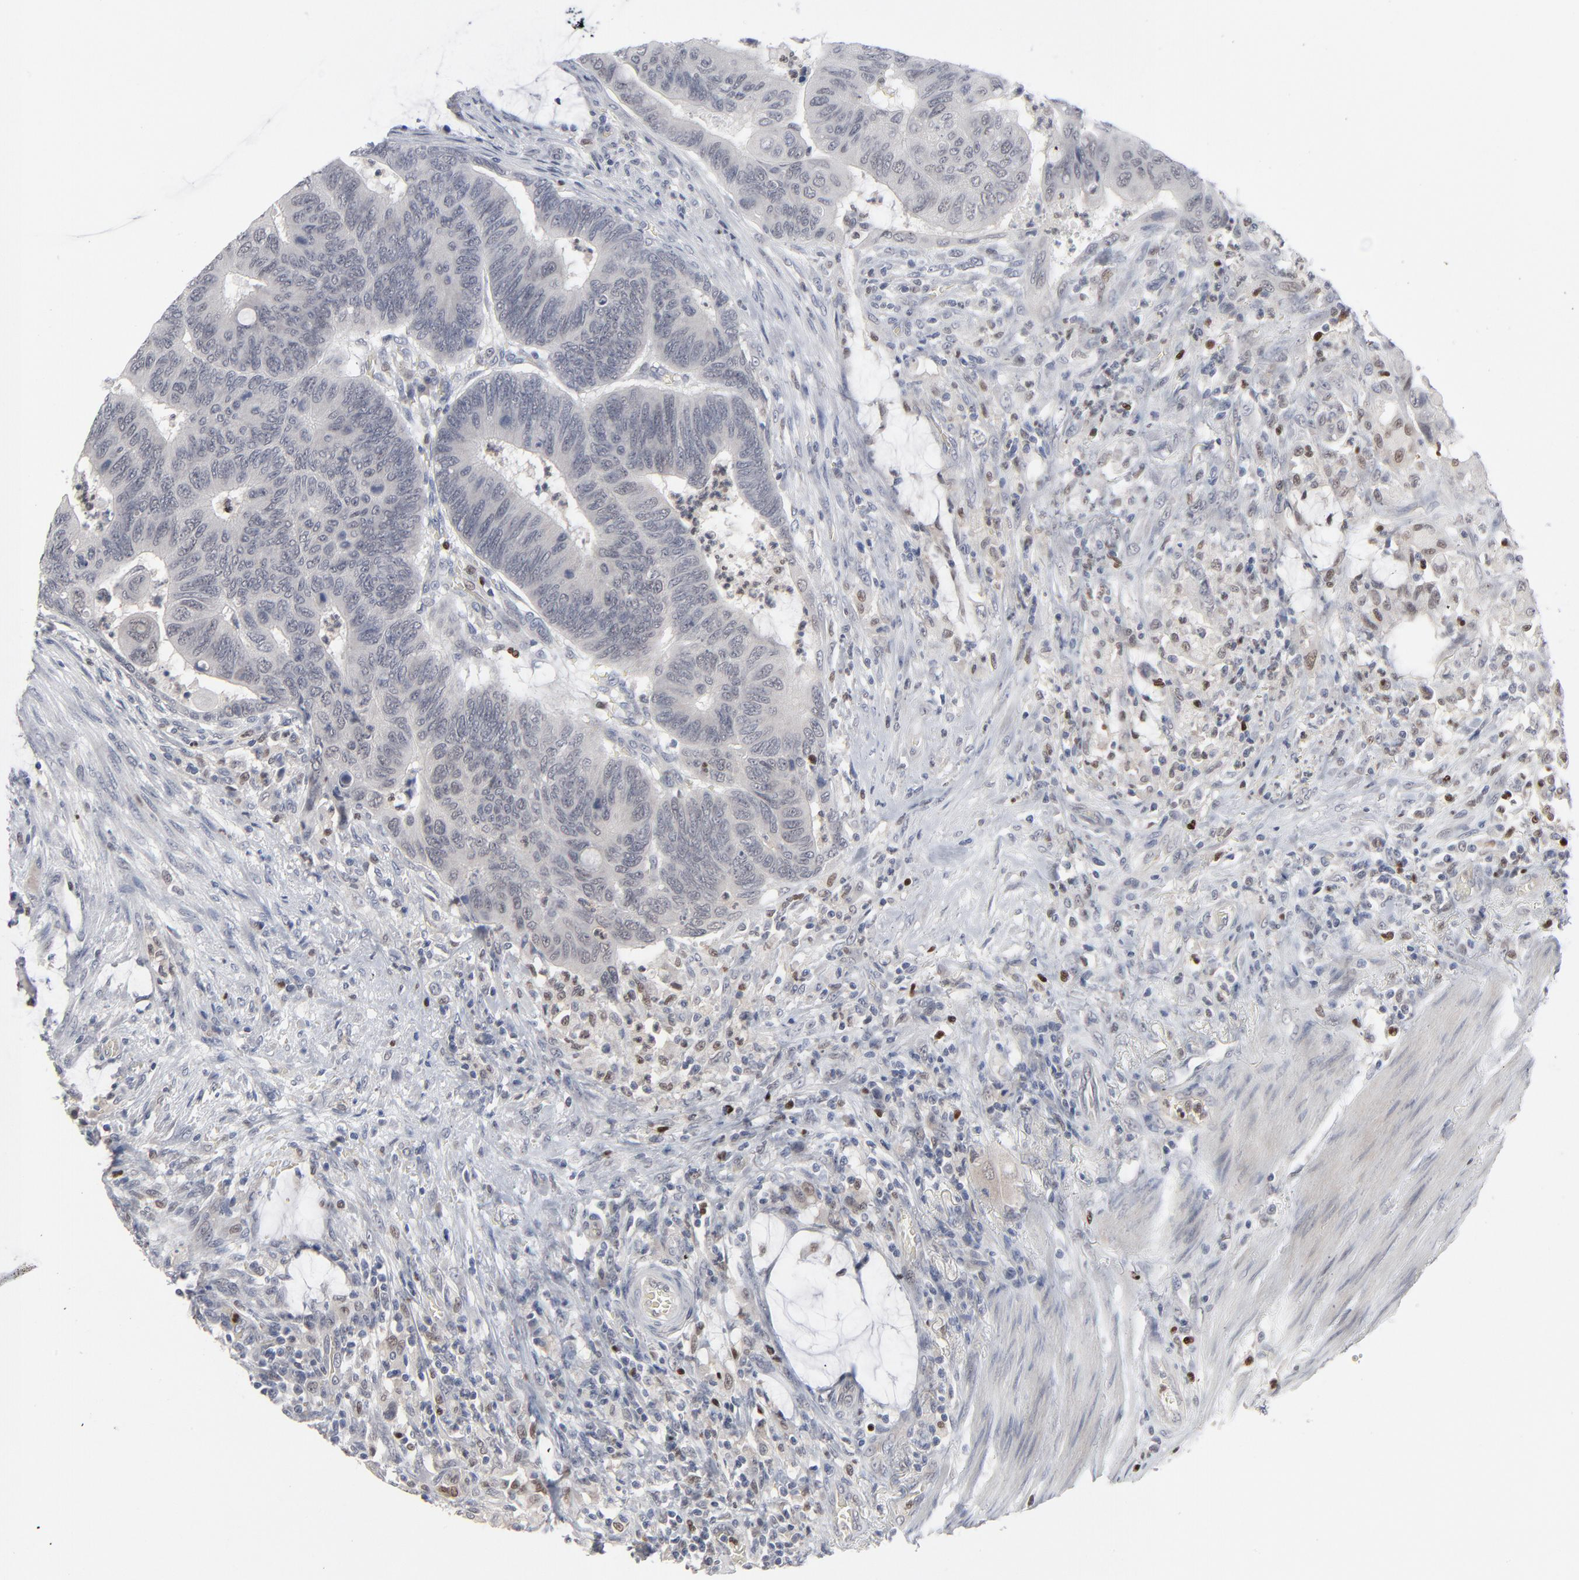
{"staining": {"intensity": "negative", "quantity": "none", "location": "none"}, "tissue": "colorectal cancer", "cell_type": "Tumor cells", "image_type": "cancer", "snomed": [{"axis": "morphology", "description": "Normal tissue, NOS"}, {"axis": "morphology", "description": "Adenocarcinoma, NOS"}, {"axis": "topography", "description": "Rectum"}], "caption": "IHC photomicrograph of human colorectal adenocarcinoma stained for a protein (brown), which reveals no positivity in tumor cells.", "gene": "FOXN2", "patient": {"sex": "male", "age": 92}}